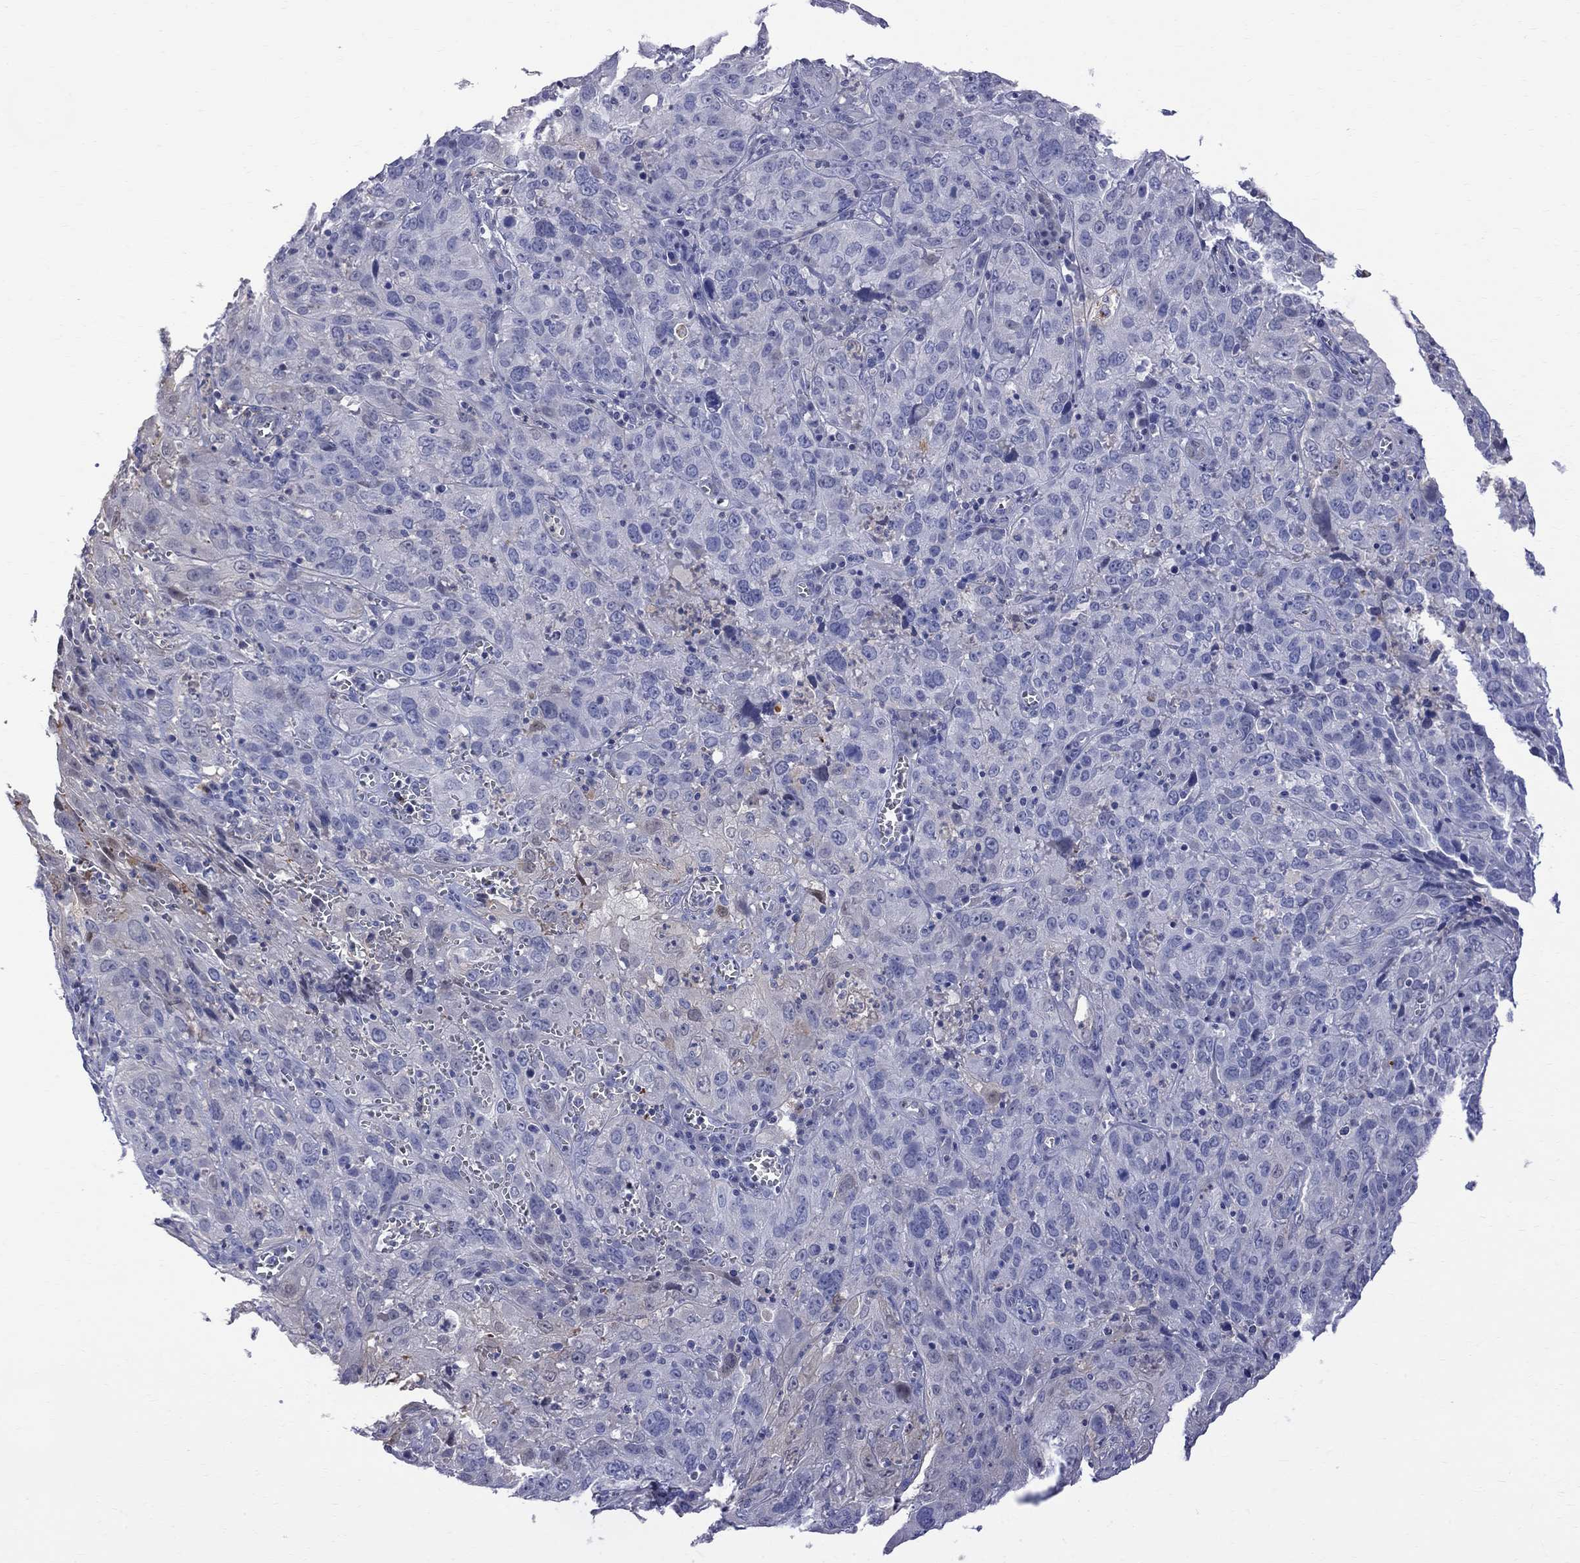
{"staining": {"intensity": "negative", "quantity": "none", "location": "none"}, "tissue": "cervical cancer", "cell_type": "Tumor cells", "image_type": "cancer", "snomed": [{"axis": "morphology", "description": "Squamous cell carcinoma, NOS"}, {"axis": "topography", "description": "Cervix"}], "caption": "Cervical cancer stained for a protein using immunohistochemistry (IHC) exhibits no positivity tumor cells.", "gene": "S100A3", "patient": {"sex": "female", "age": 32}}